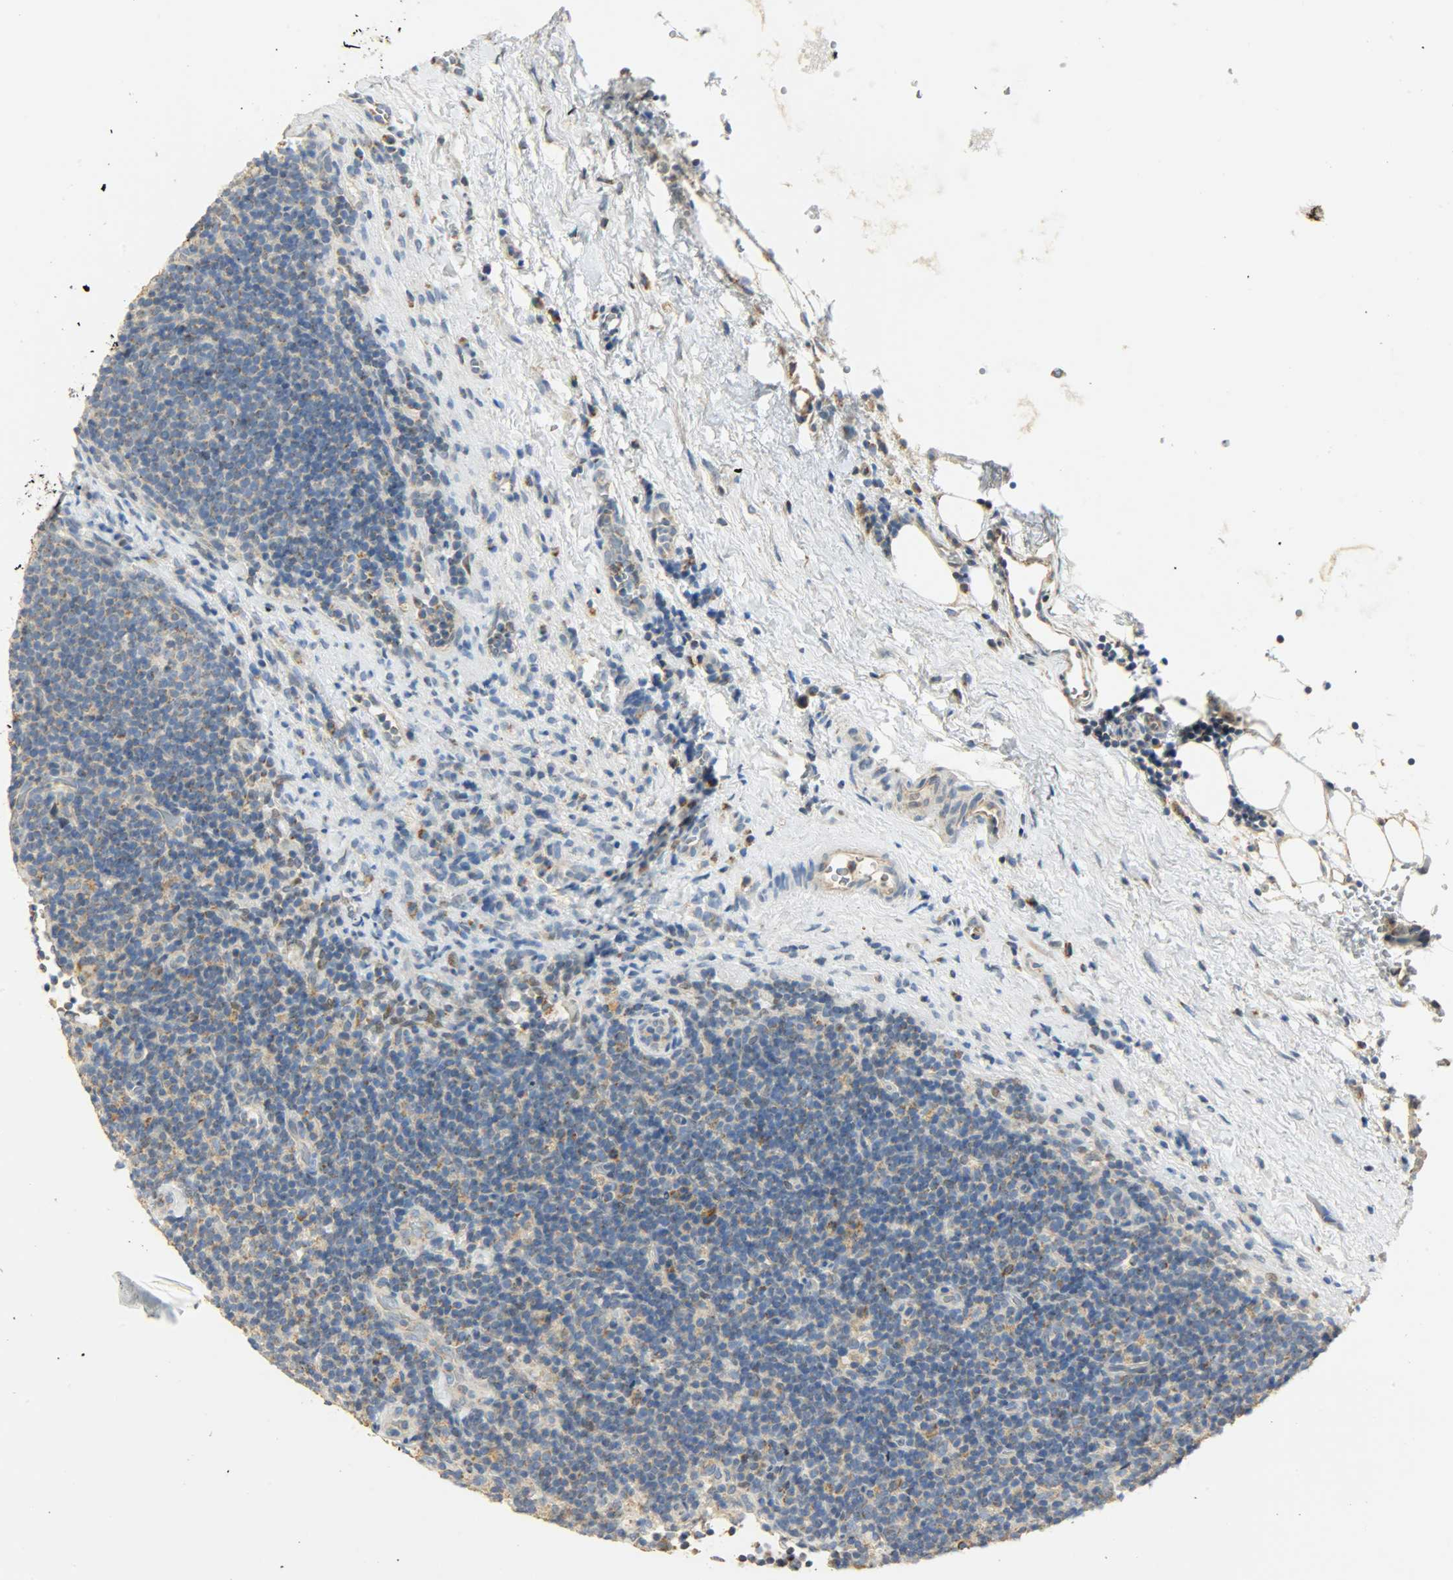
{"staining": {"intensity": "moderate", "quantity": "25%-75%", "location": "cytoplasmic/membranous"}, "tissue": "lymphoma", "cell_type": "Tumor cells", "image_type": "cancer", "snomed": [{"axis": "morphology", "description": "Malignant lymphoma, non-Hodgkin's type, Low grade"}, {"axis": "topography", "description": "Lymph node"}], "caption": "IHC (DAB) staining of lymphoma displays moderate cytoplasmic/membranous protein expression in about 25%-75% of tumor cells. The staining was performed using DAB to visualize the protein expression in brown, while the nuclei were stained in blue with hematoxylin (Magnification: 20x).", "gene": "NNT", "patient": {"sex": "male", "age": 70}}